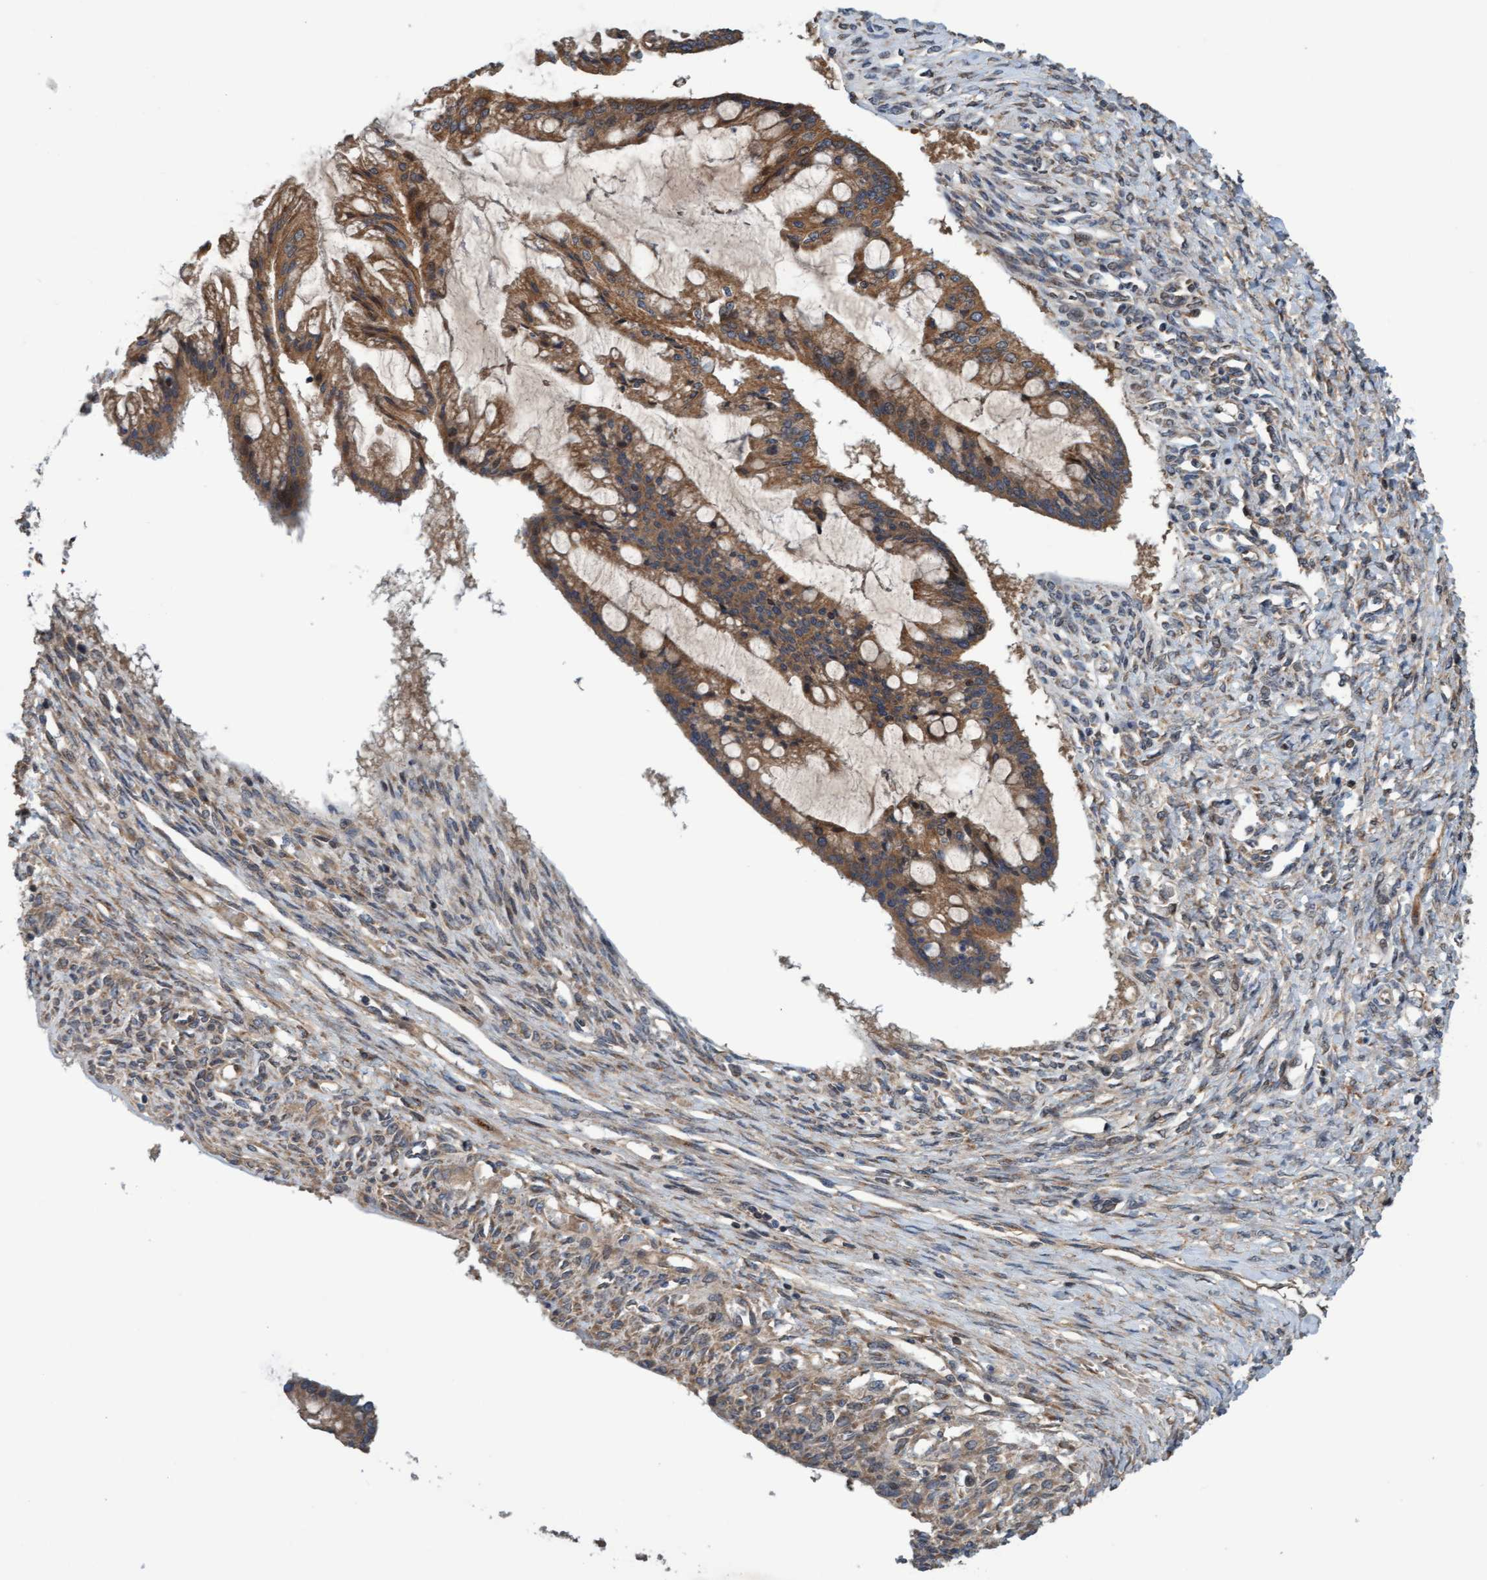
{"staining": {"intensity": "moderate", "quantity": ">75%", "location": "cytoplasmic/membranous"}, "tissue": "ovarian cancer", "cell_type": "Tumor cells", "image_type": "cancer", "snomed": [{"axis": "morphology", "description": "Cystadenocarcinoma, mucinous, NOS"}, {"axis": "topography", "description": "Ovary"}], "caption": "Brown immunohistochemical staining in ovarian cancer (mucinous cystadenocarcinoma) demonstrates moderate cytoplasmic/membranous staining in approximately >75% of tumor cells. The staining was performed using DAB, with brown indicating positive protein expression. Nuclei are stained blue with hematoxylin.", "gene": "MLXIP", "patient": {"sex": "female", "age": 73}}